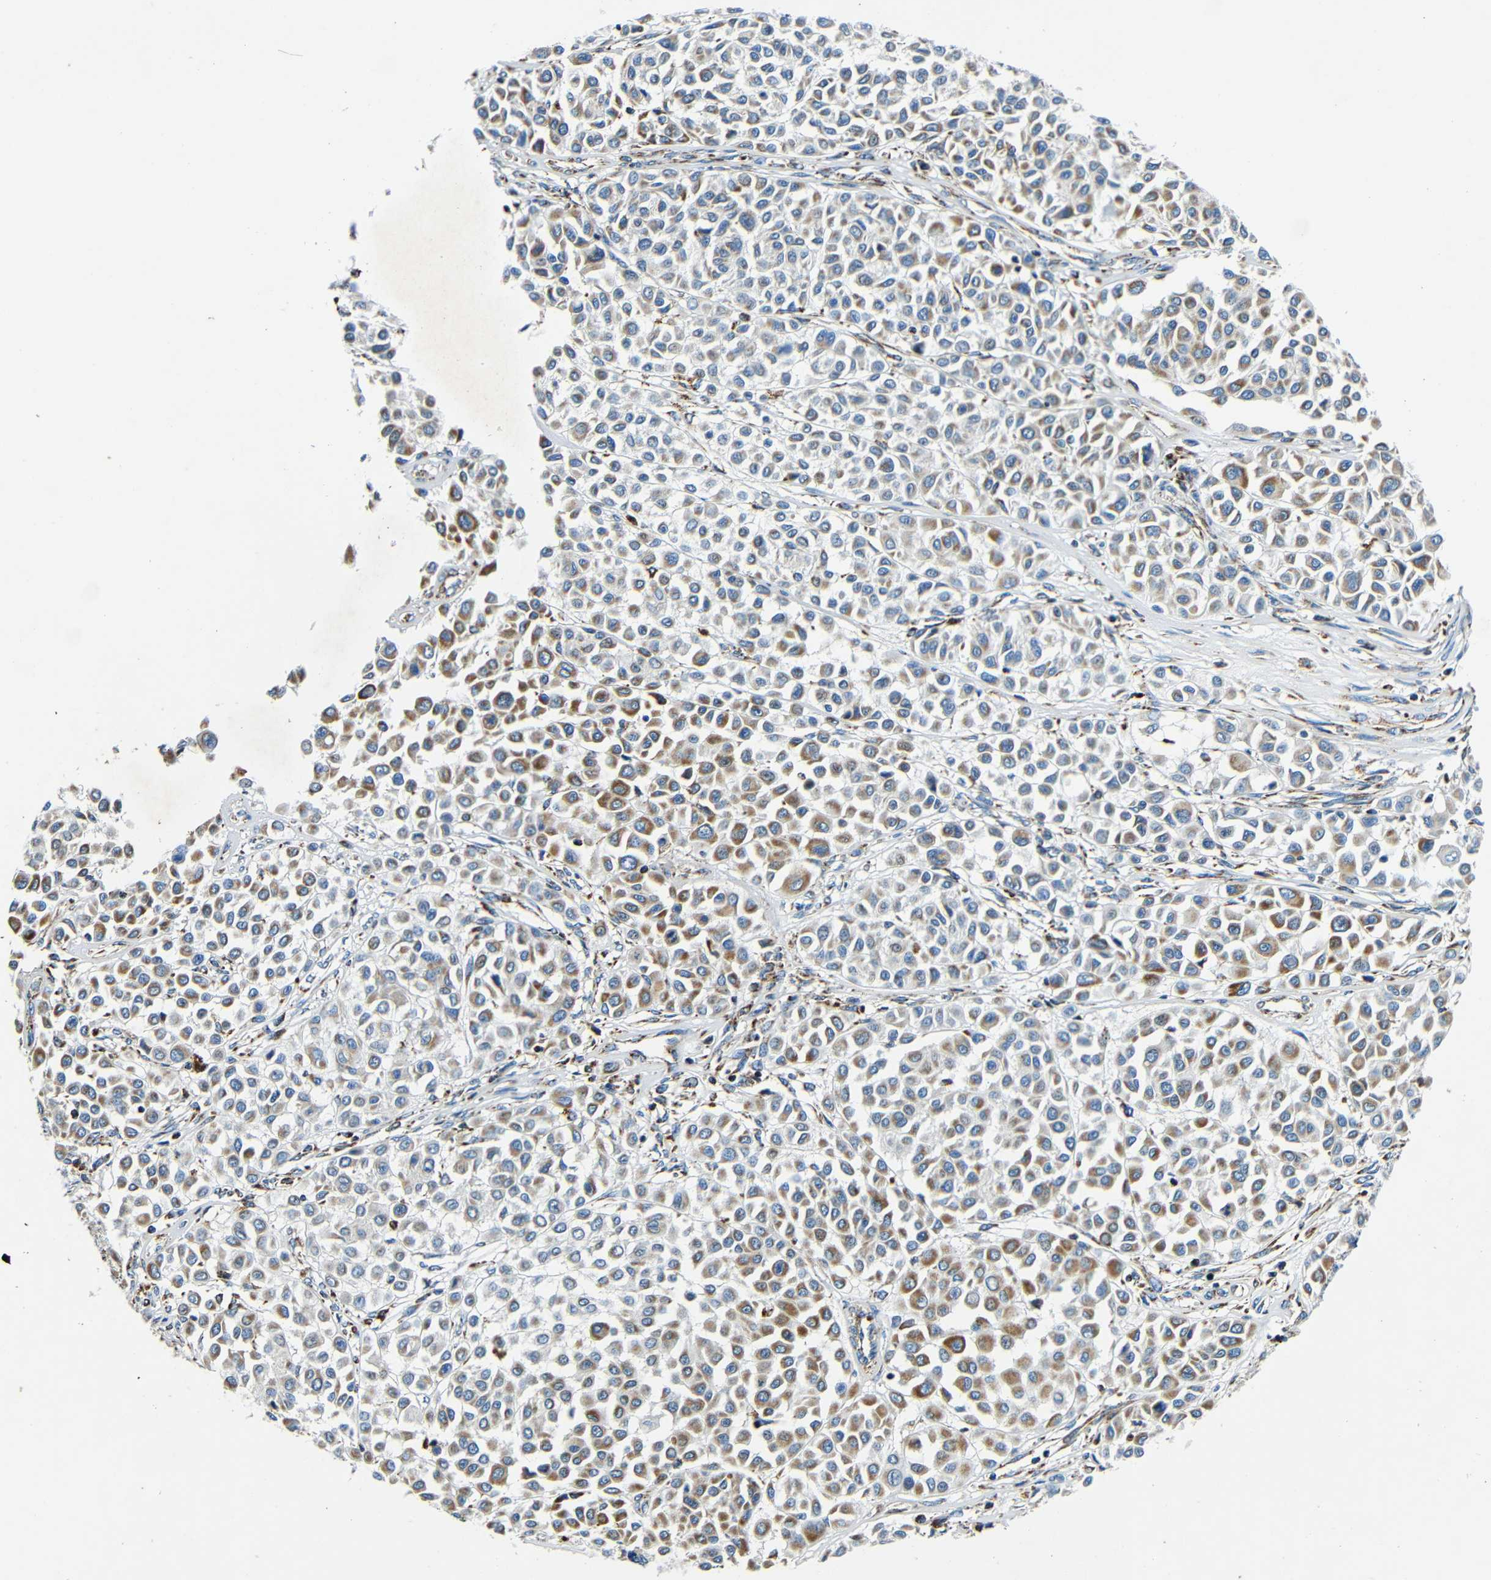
{"staining": {"intensity": "moderate", "quantity": ">75%", "location": "cytoplasmic/membranous"}, "tissue": "melanoma", "cell_type": "Tumor cells", "image_type": "cancer", "snomed": [{"axis": "morphology", "description": "Malignant melanoma, Metastatic site"}, {"axis": "topography", "description": "Soft tissue"}], "caption": "Immunohistochemistry micrograph of melanoma stained for a protein (brown), which reveals medium levels of moderate cytoplasmic/membranous positivity in about >75% of tumor cells.", "gene": "GALNT18", "patient": {"sex": "male", "age": 41}}